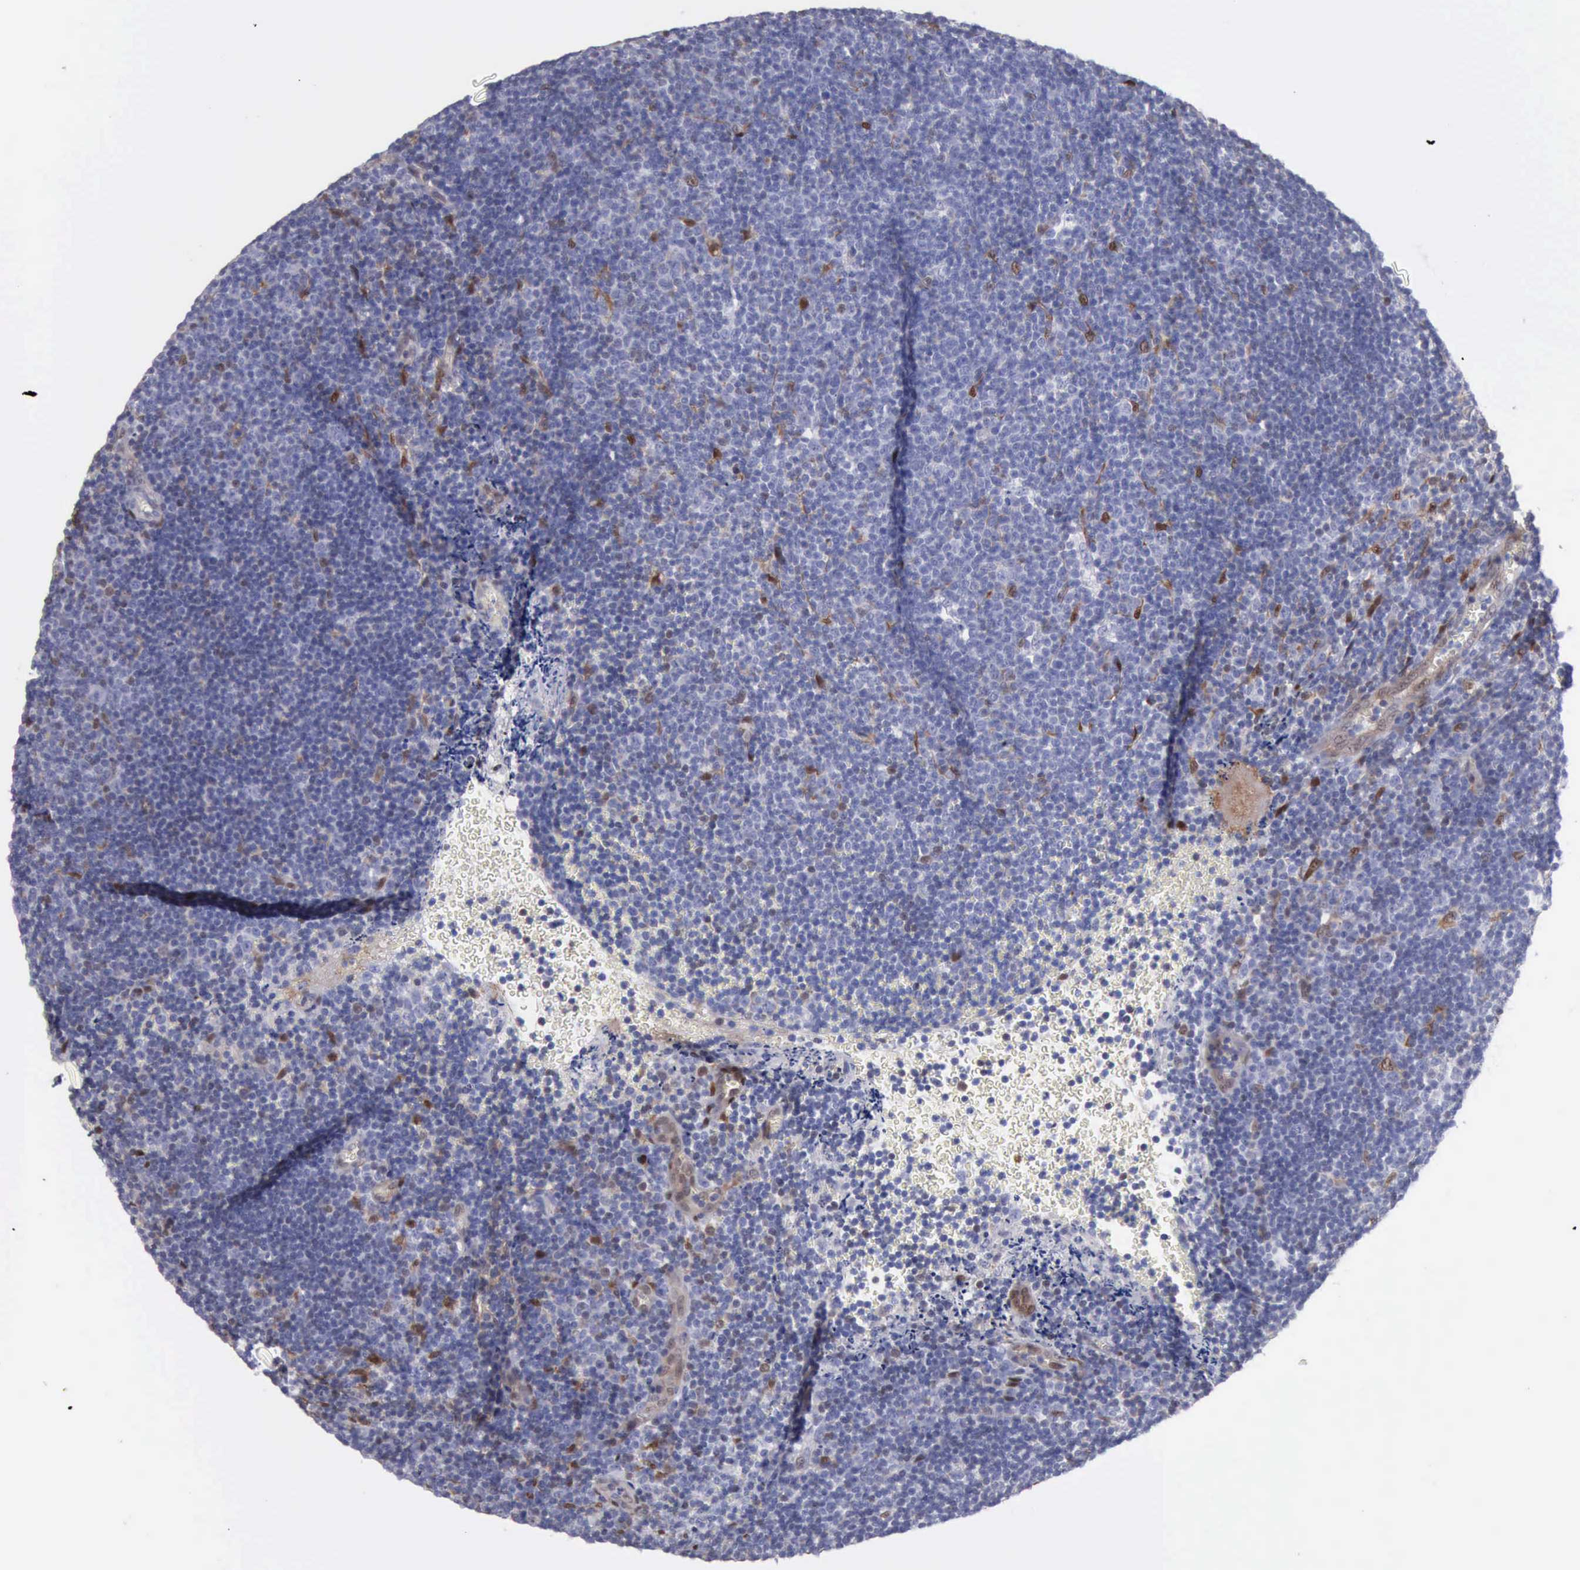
{"staining": {"intensity": "negative", "quantity": "none", "location": "none"}, "tissue": "lymphoma", "cell_type": "Tumor cells", "image_type": "cancer", "snomed": [{"axis": "morphology", "description": "Malignant lymphoma, non-Hodgkin's type, Low grade"}, {"axis": "topography", "description": "Lymph node"}], "caption": "Tumor cells show no significant protein expression in lymphoma.", "gene": "FHL1", "patient": {"sex": "male", "age": 49}}